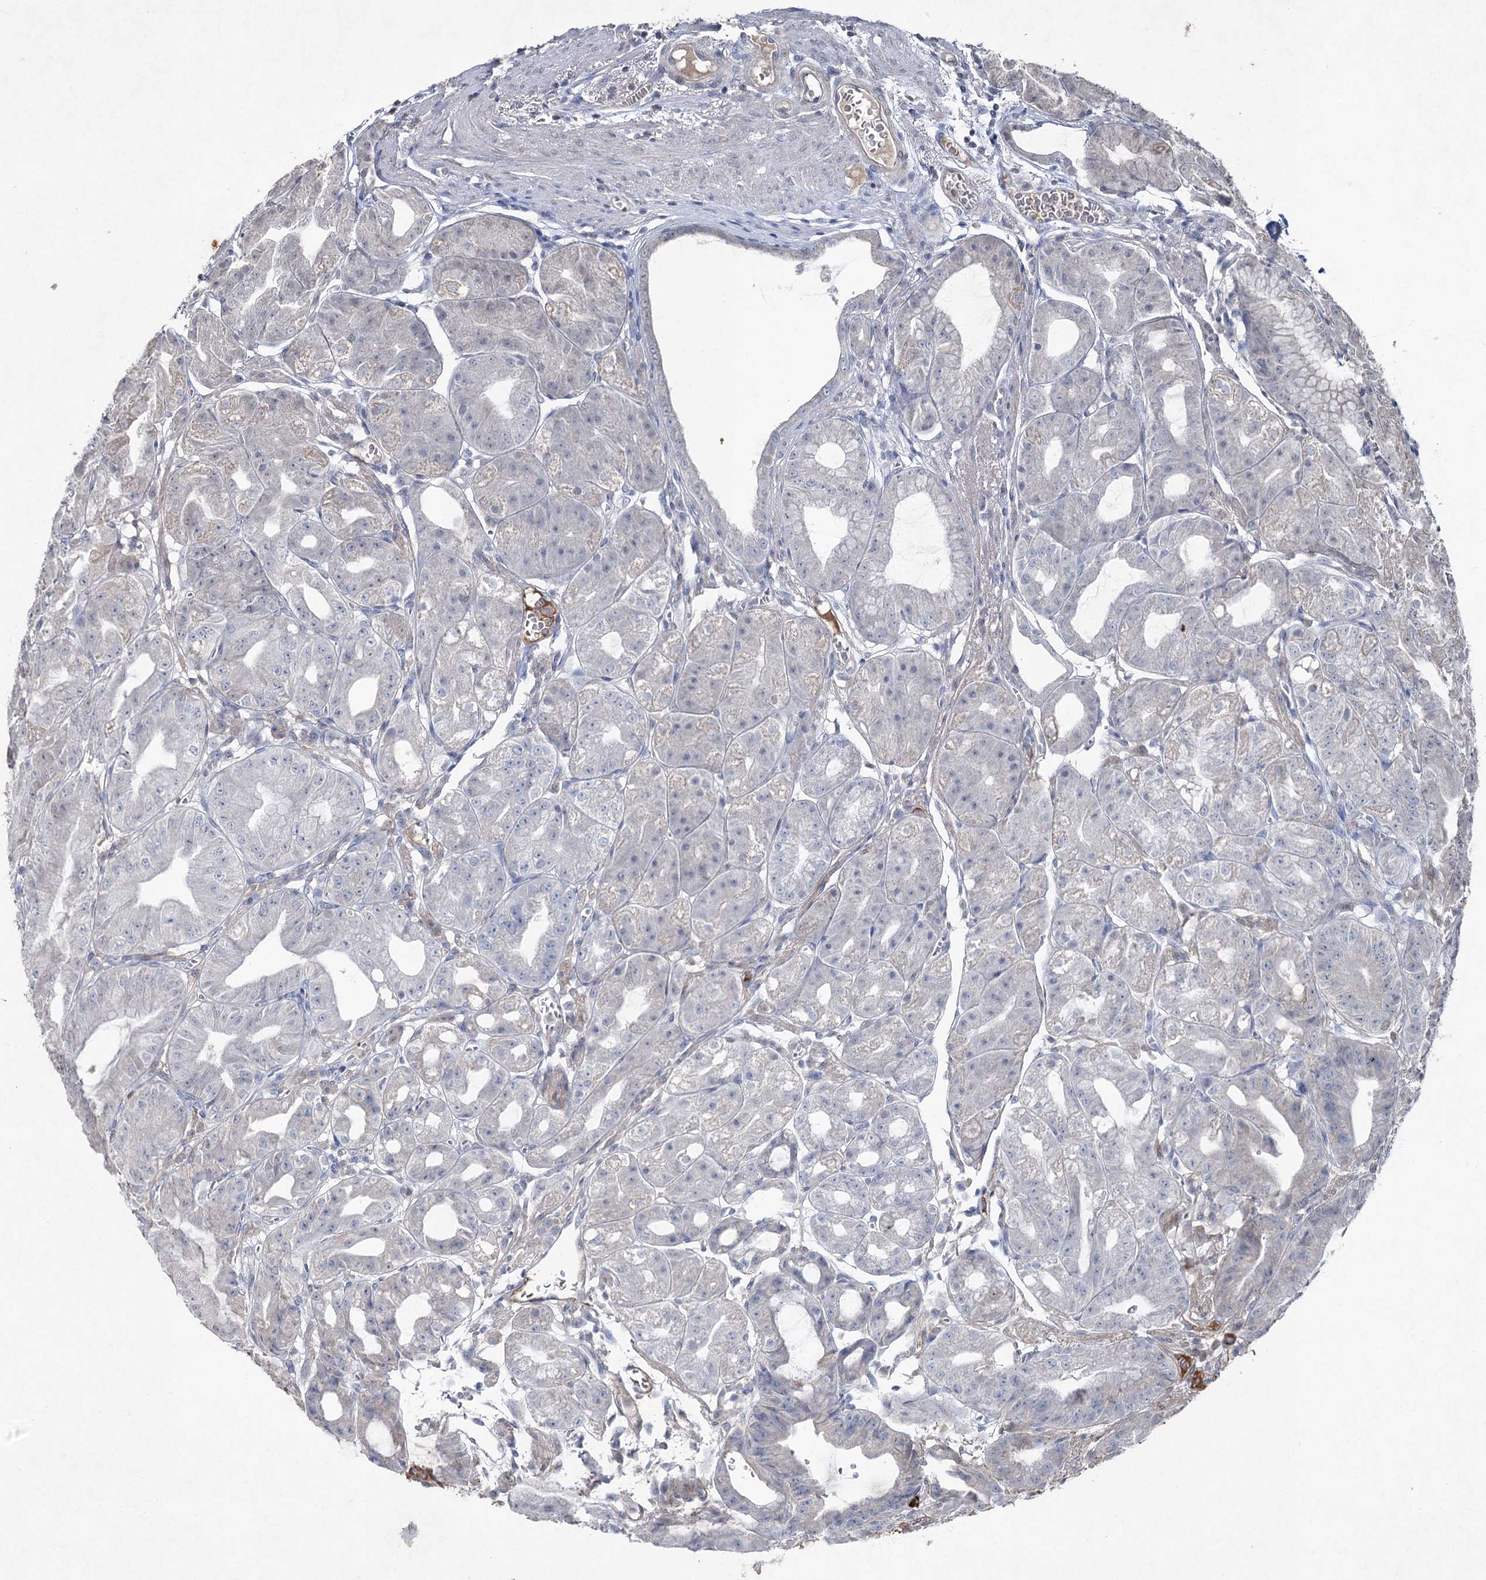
{"staining": {"intensity": "weak", "quantity": "<25%", "location": "cytoplasmic/membranous"}, "tissue": "stomach", "cell_type": "Glandular cells", "image_type": "normal", "snomed": [{"axis": "morphology", "description": "Normal tissue, NOS"}, {"axis": "topography", "description": "Stomach, upper"}, {"axis": "topography", "description": "Stomach, lower"}], "caption": "Glandular cells show no significant expression in normal stomach. (Stains: DAB IHC with hematoxylin counter stain, Microscopy: brightfield microscopy at high magnification).", "gene": "PGLYRP2", "patient": {"sex": "male", "age": 71}}